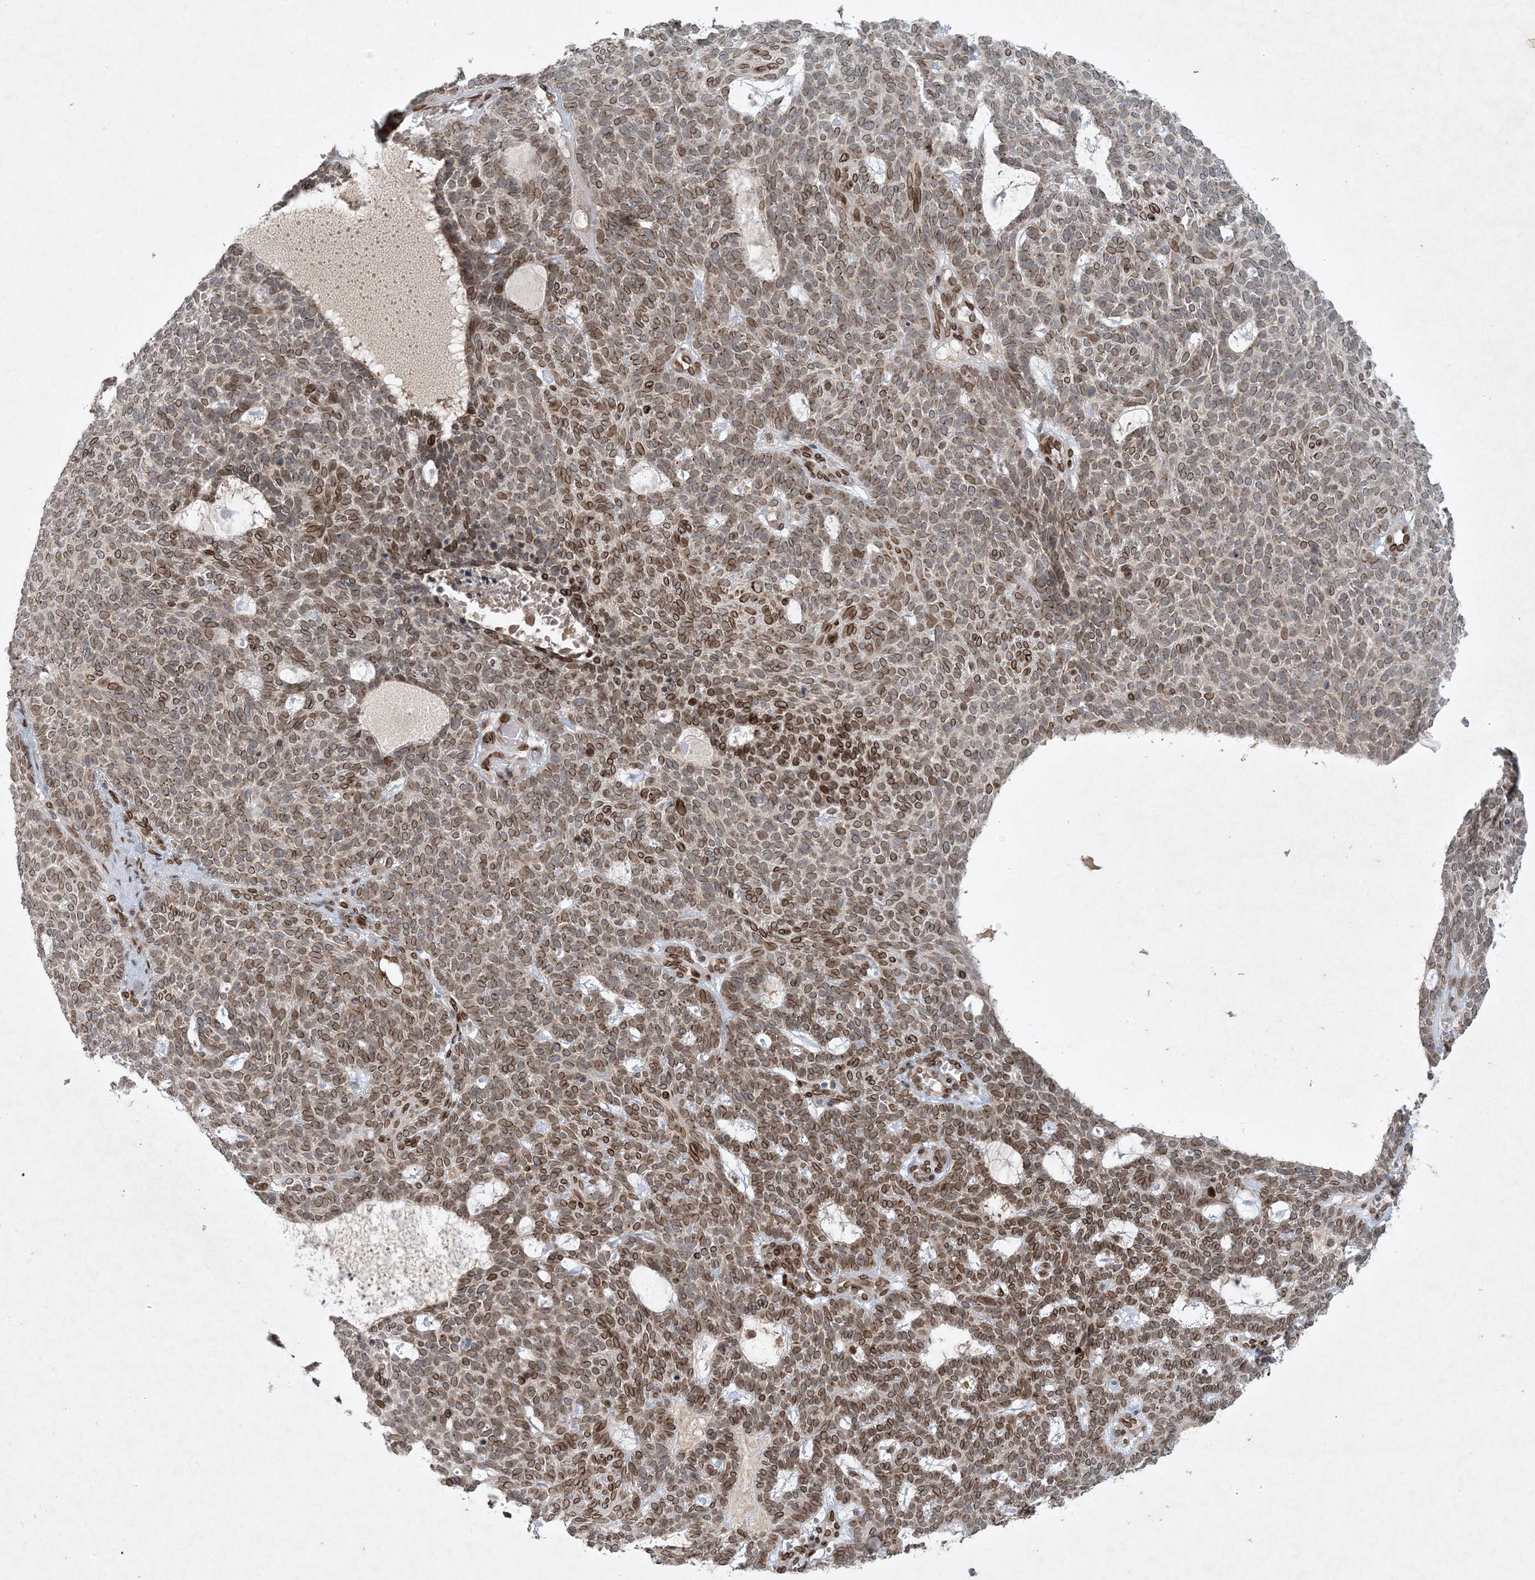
{"staining": {"intensity": "strong", "quantity": "25%-75%", "location": "cytoplasmic/membranous,nuclear"}, "tissue": "skin cancer", "cell_type": "Tumor cells", "image_type": "cancer", "snomed": [{"axis": "morphology", "description": "Squamous cell carcinoma, NOS"}, {"axis": "topography", "description": "Skin"}], "caption": "Immunohistochemistry (IHC) of human squamous cell carcinoma (skin) displays high levels of strong cytoplasmic/membranous and nuclear staining in about 25%-75% of tumor cells. Immunohistochemistry stains the protein in brown and the nuclei are stained blue.", "gene": "SLC35A2", "patient": {"sex": "female", "age": 90}}